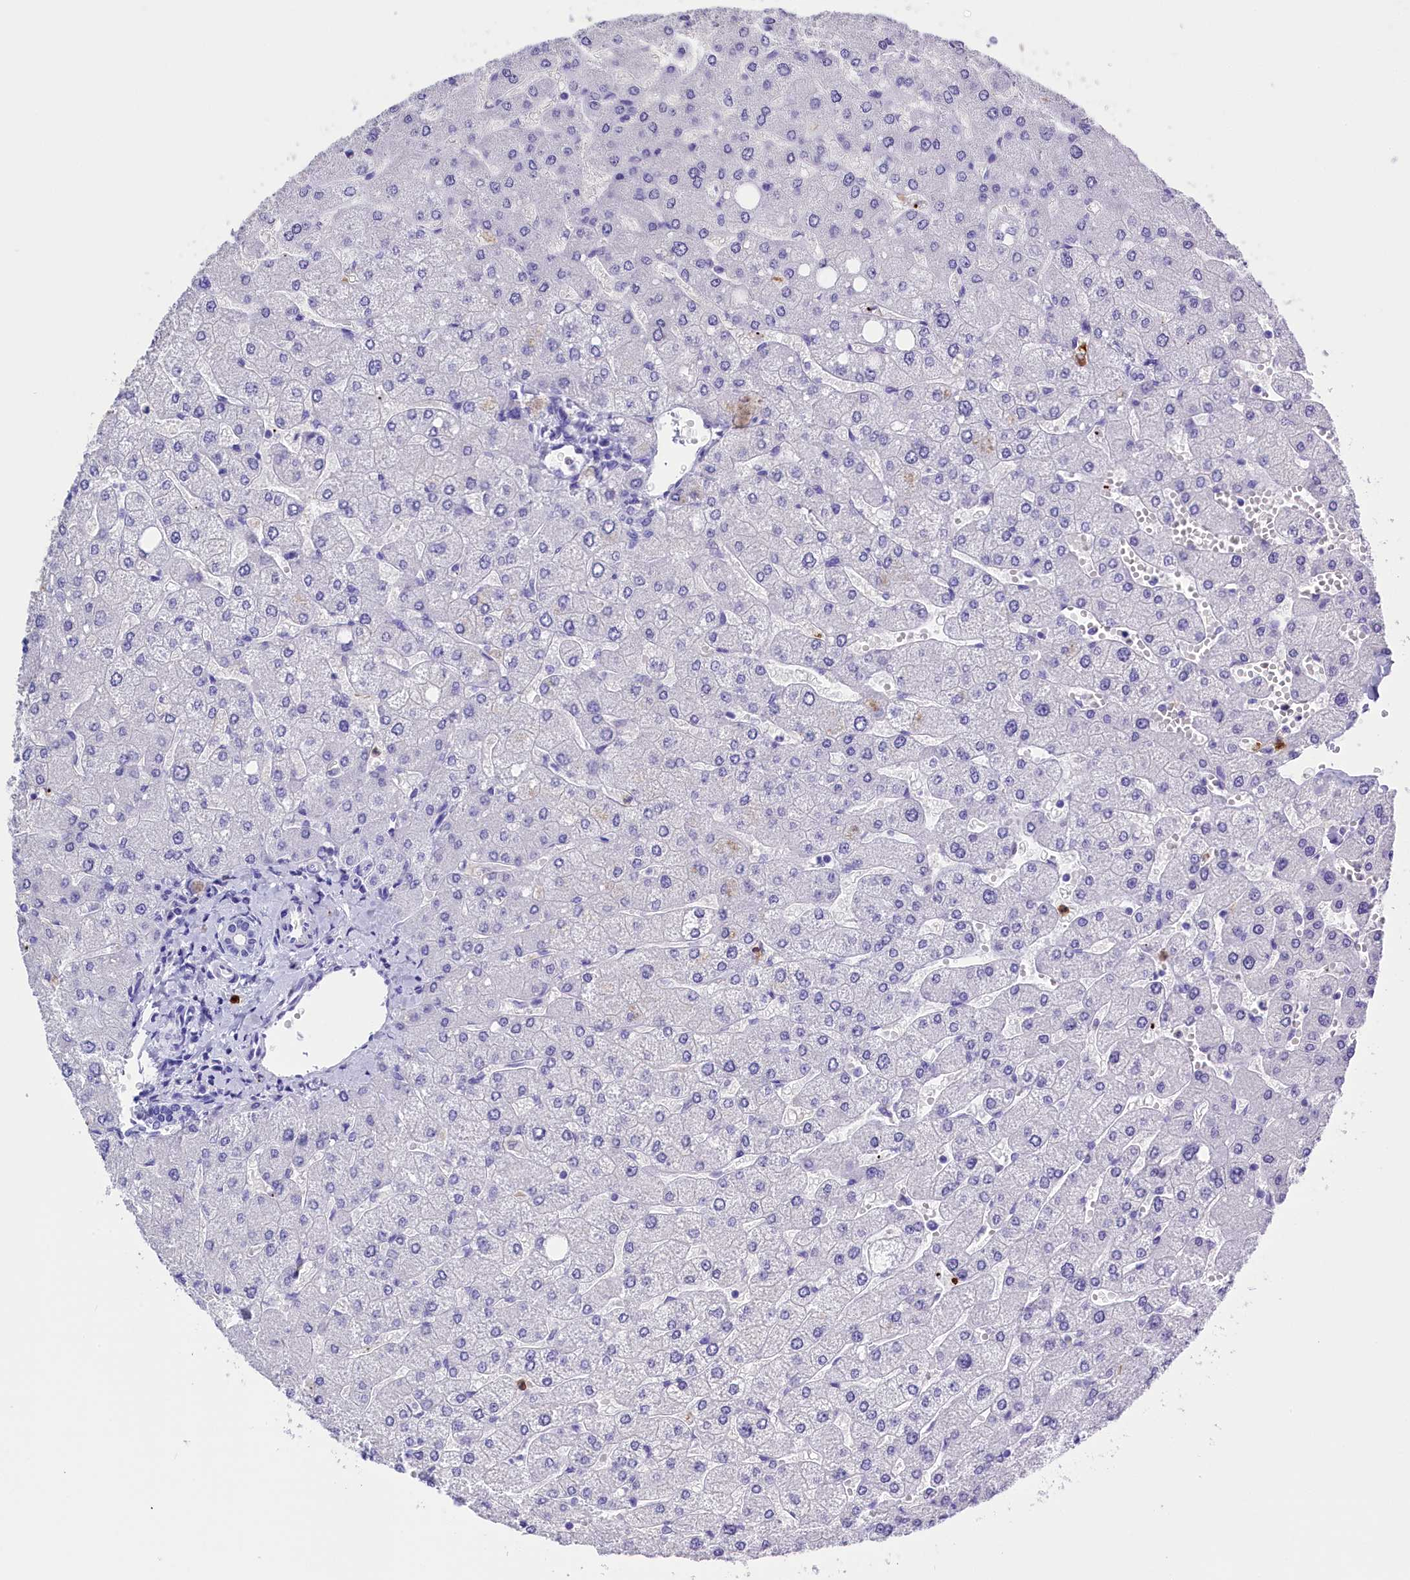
{"staining": {"intensity": "negative", "quantity": "none", "location": "none"}, "tissue": "liver", "cell_type": "Cholangiocytes", "image_type": "normal", "snomed": [{"axis": "morphology", "description": "Normal tissue, NOS"}, {"axis": "topography", "description": "Liver"}], "caption": "IHC photomicrograph of normal liver: liver stained with DAB demonstrates no significant protein staining in cholangiocytes. Brightfield microscopy of immunohistochemistry (IHC) stained with DAB (brown) and hematoxylin (blue), captured at high magnification.", "gene": "CLC", "patient": {"sex": "male", "age": 55}}